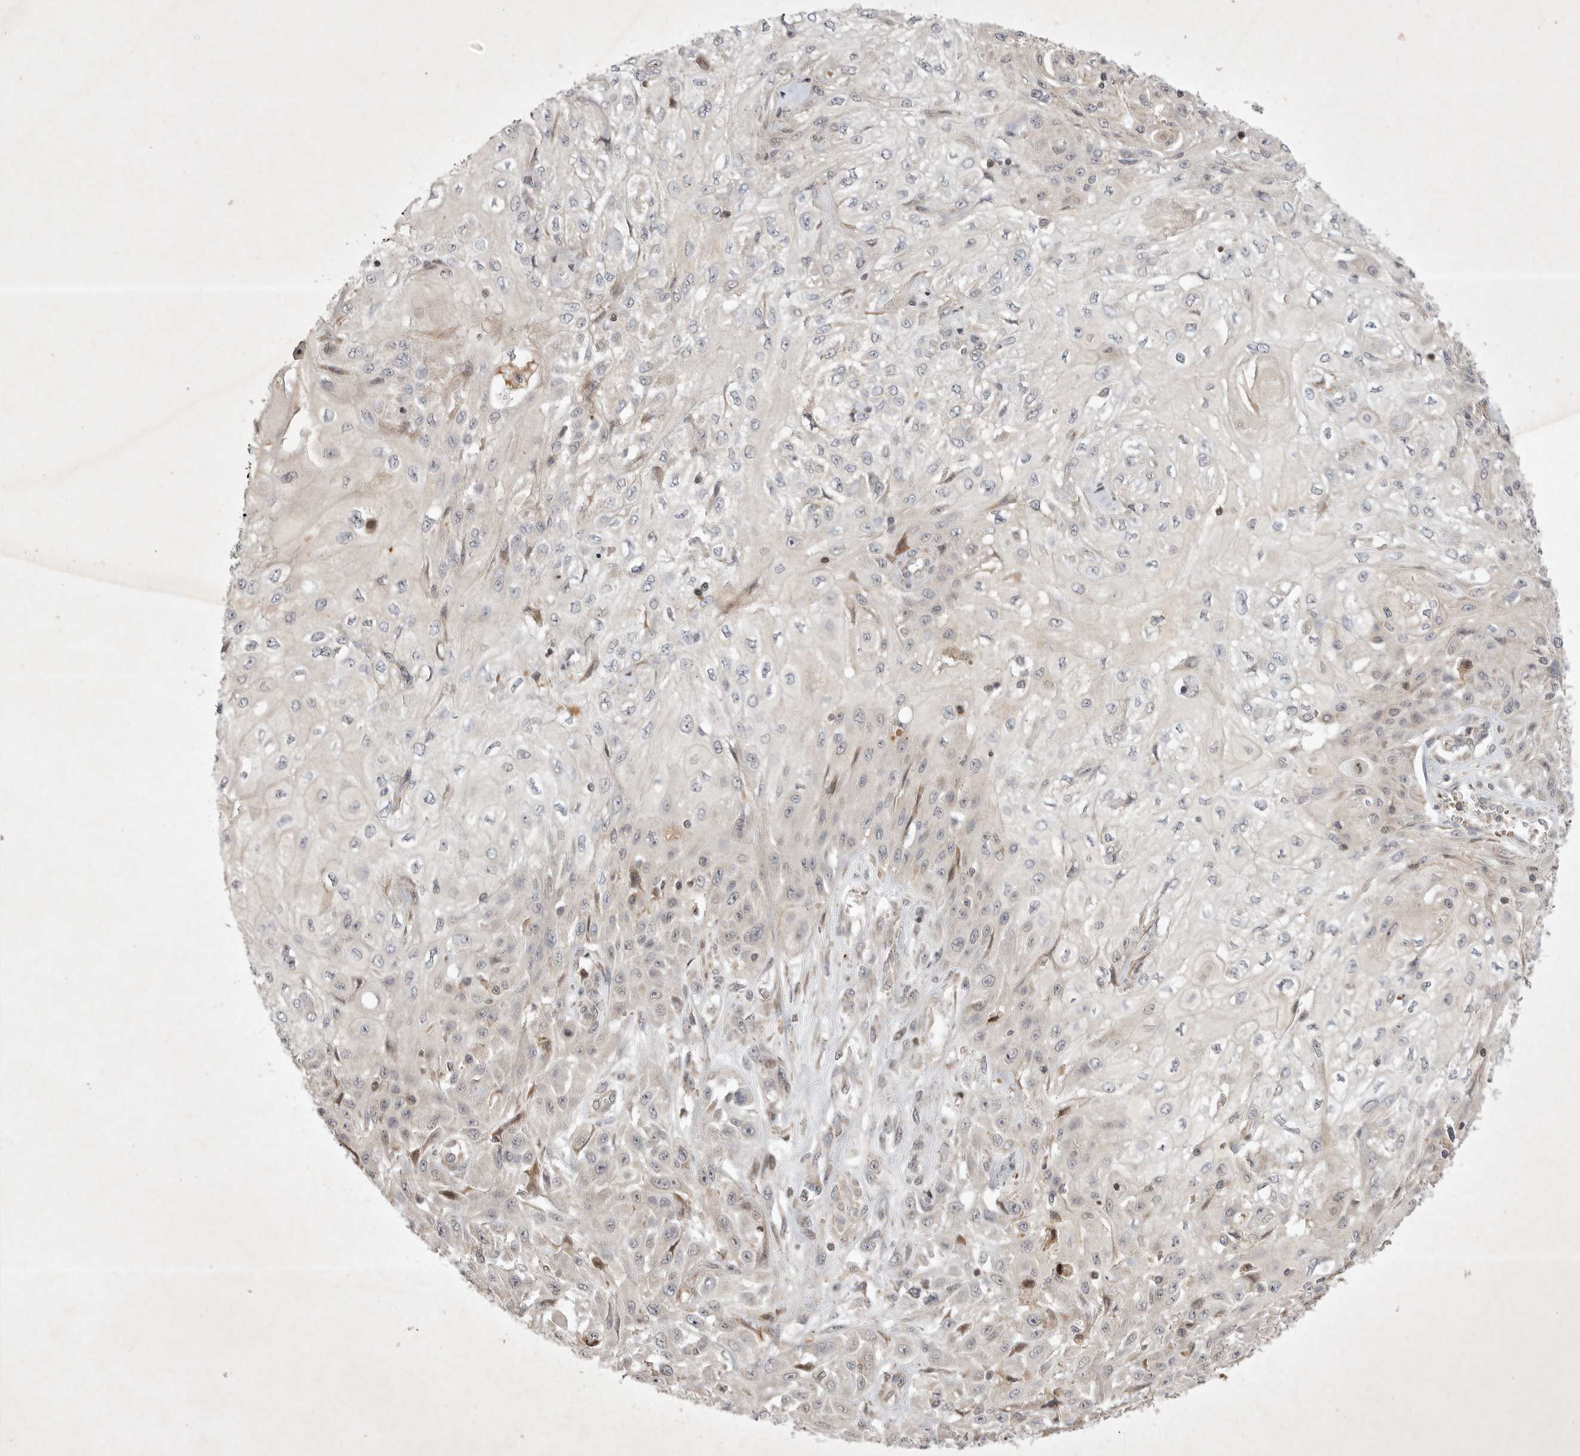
{"staining": {"intensity": "negative", "quantity": "none", "location": "none"}, "tissue": "skin cancer", "cell_type": "Tumor cells", "image_type": "cancer", "snomed": [{"axis": "morphology", "description": "Squamous cell carcinoma, NOS"}, {"axis": "morphology", "description": "Squamous cell carcinoma, metastatic, NOS"}, {"axis": "topography", "description": "Skin"}, {"axis": "topography", "description": "Lymph node"}], "caption": "Skin cancer (squamous cell carcinoma) was stained to show a protein in brown. There is no significant staining in tumor cells.", "gene": "EIF2AK1", "patient": {"sex": "male", "age": 75}}